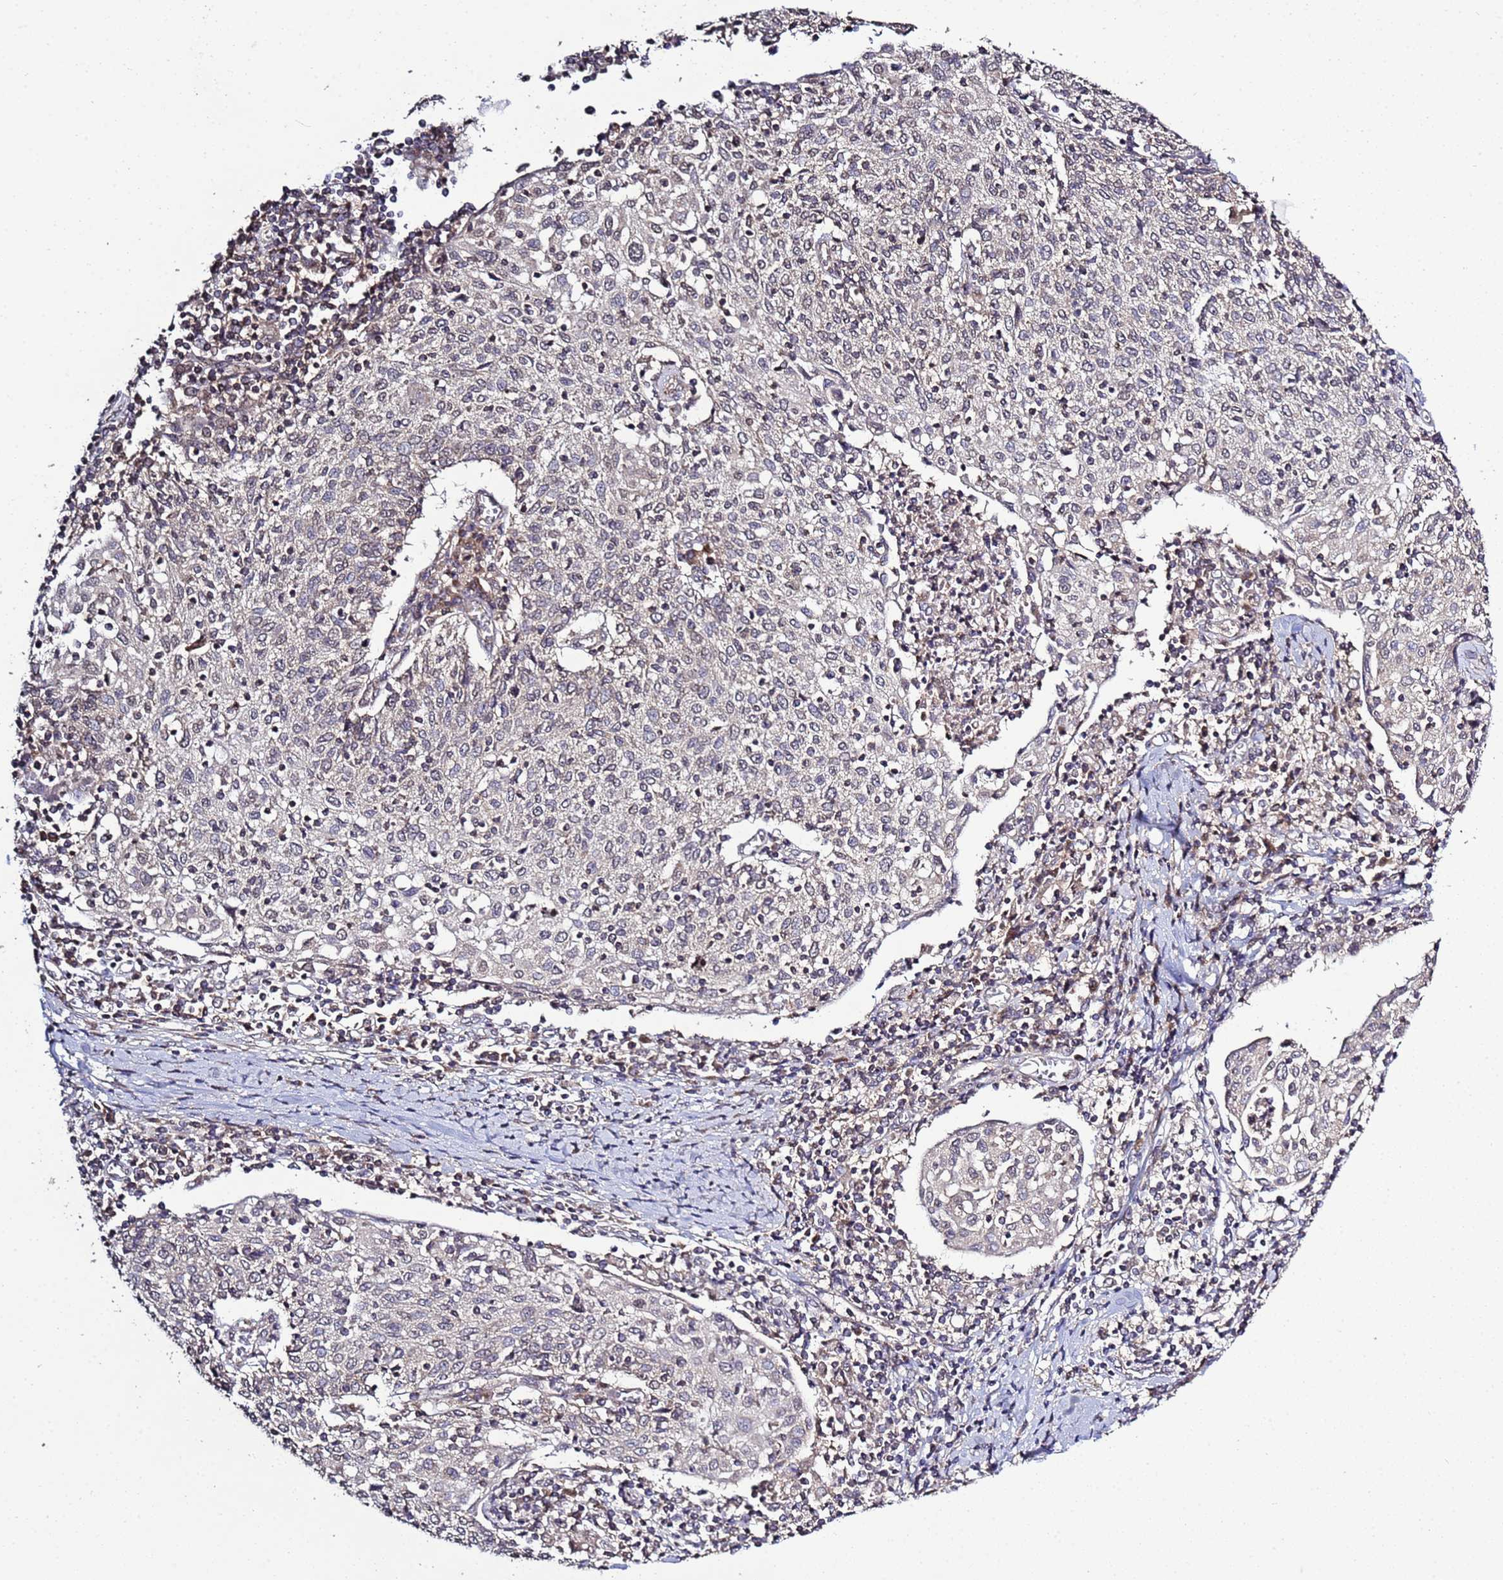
{"staining": {"intensity": "negative", "quantity": "none", "location": "none"}, "tissue": "cervical cancer", "cell_type": "Tumor cells", "image_type": "cancer", "snomed": [{"axis": "morphology", "description": "Squamous cell carcinoma, NOS"}, {"axis": "topography", "description": "Cervix"}], "caption": "High power microscopy photomicrograph of an immunohistochemistry histopathology image of cervical cancer (squamous cell carcinoma), revealing no significant expression in tumor cells.", "gene": "P2RX7", "patient": {"sex": "female", "age": 52}}